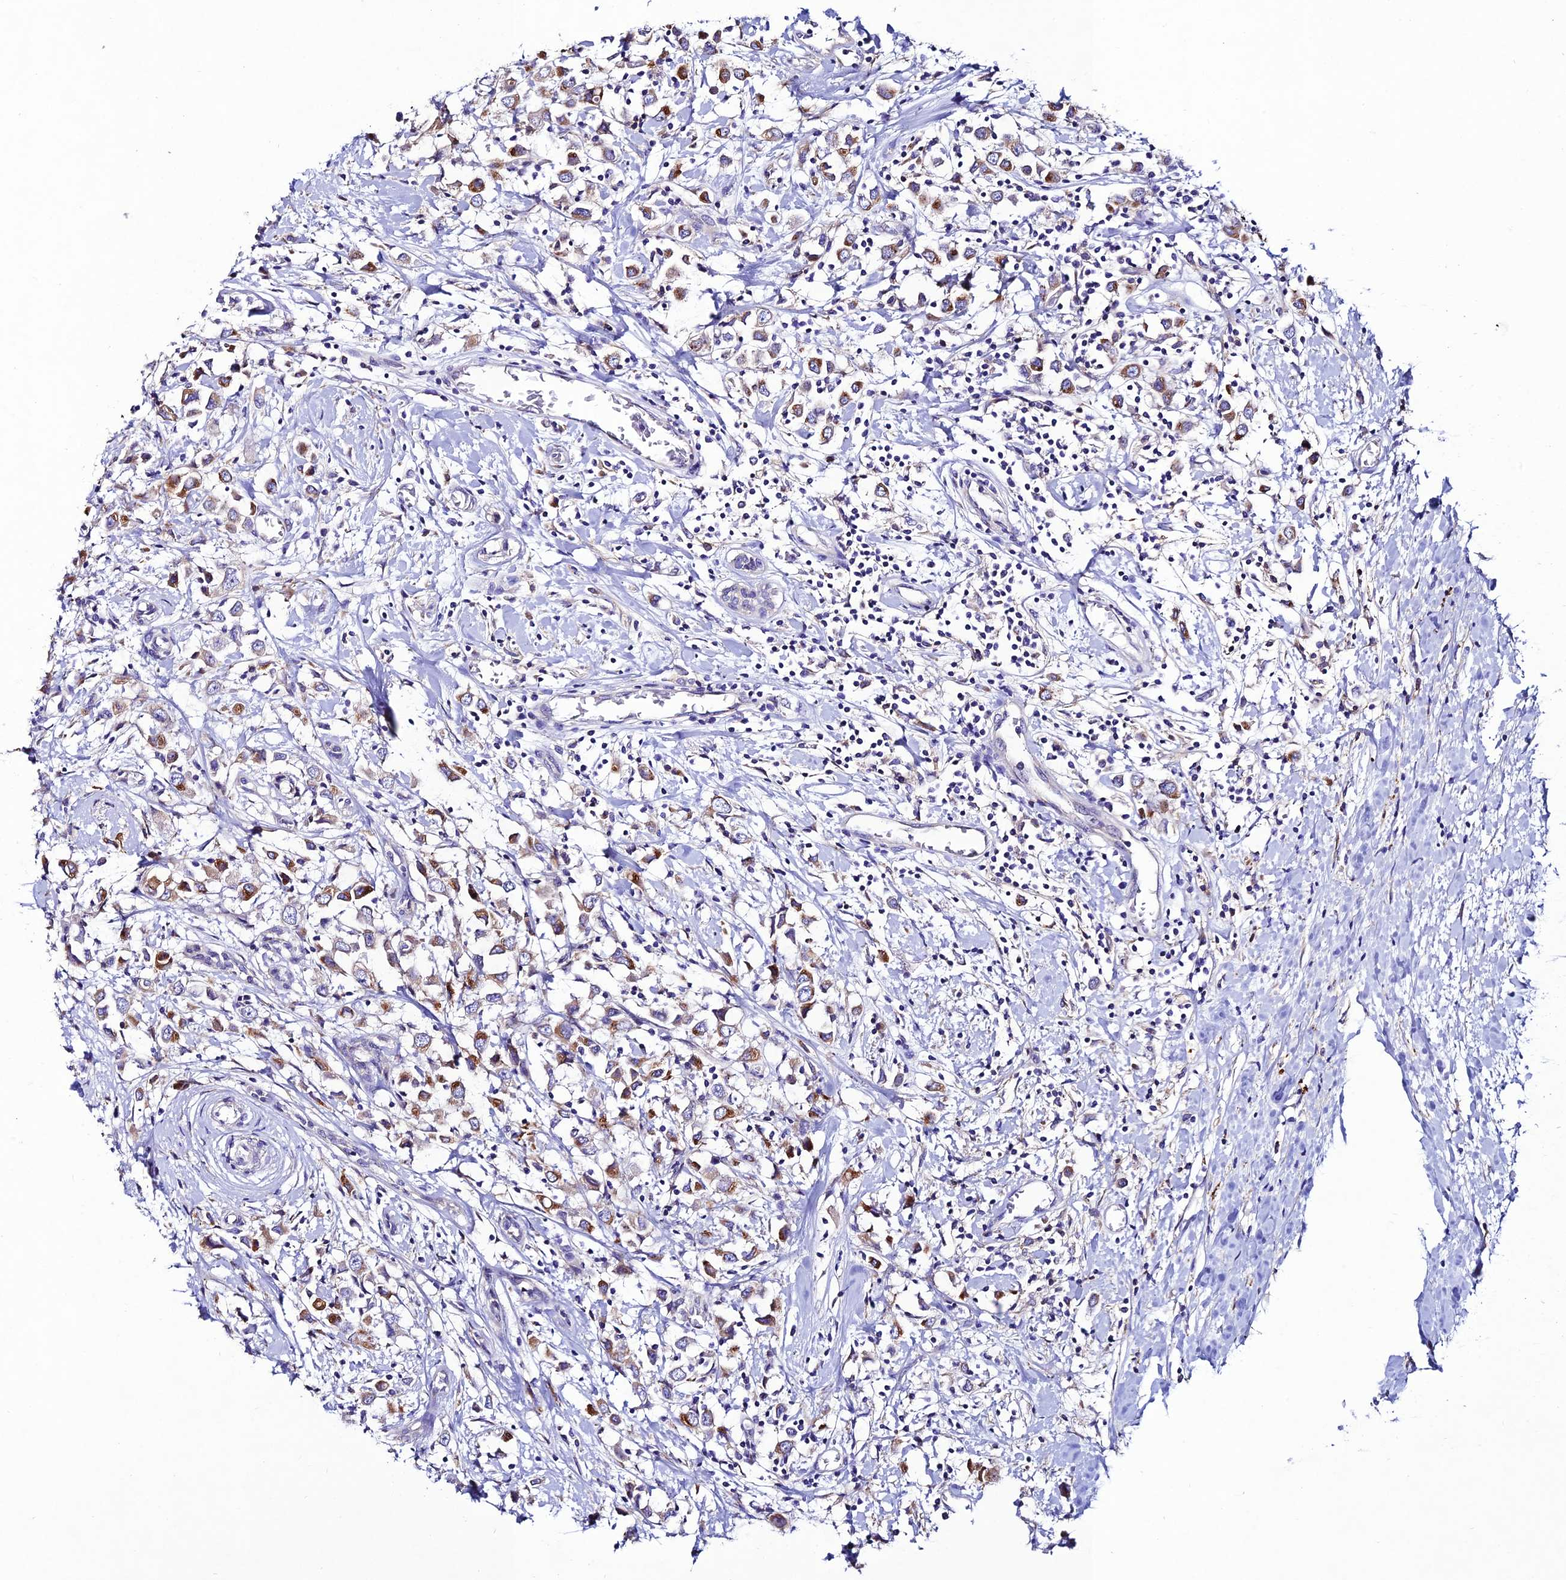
{"staining": {"intensity": "moderate", "quantity": ">75%", "location": "cytoplasmic/membranous"}, "tissue": "breast cancer", "cell_type": "Tumor cells", "image_type": "cancer", "snomed": [{"axis": "morphology", "description": "Duct carcinoma"}, {"axis": "topography", "description": "Breast"}], "caption": "This is an image of IHC staining of intraductal carcinoma (breast), which shows moderate positivity in the cytoplasmic/membranous of tumor cells.", "gene": "OR51Q1", "patient": {"sex": "female", "age": 61}}